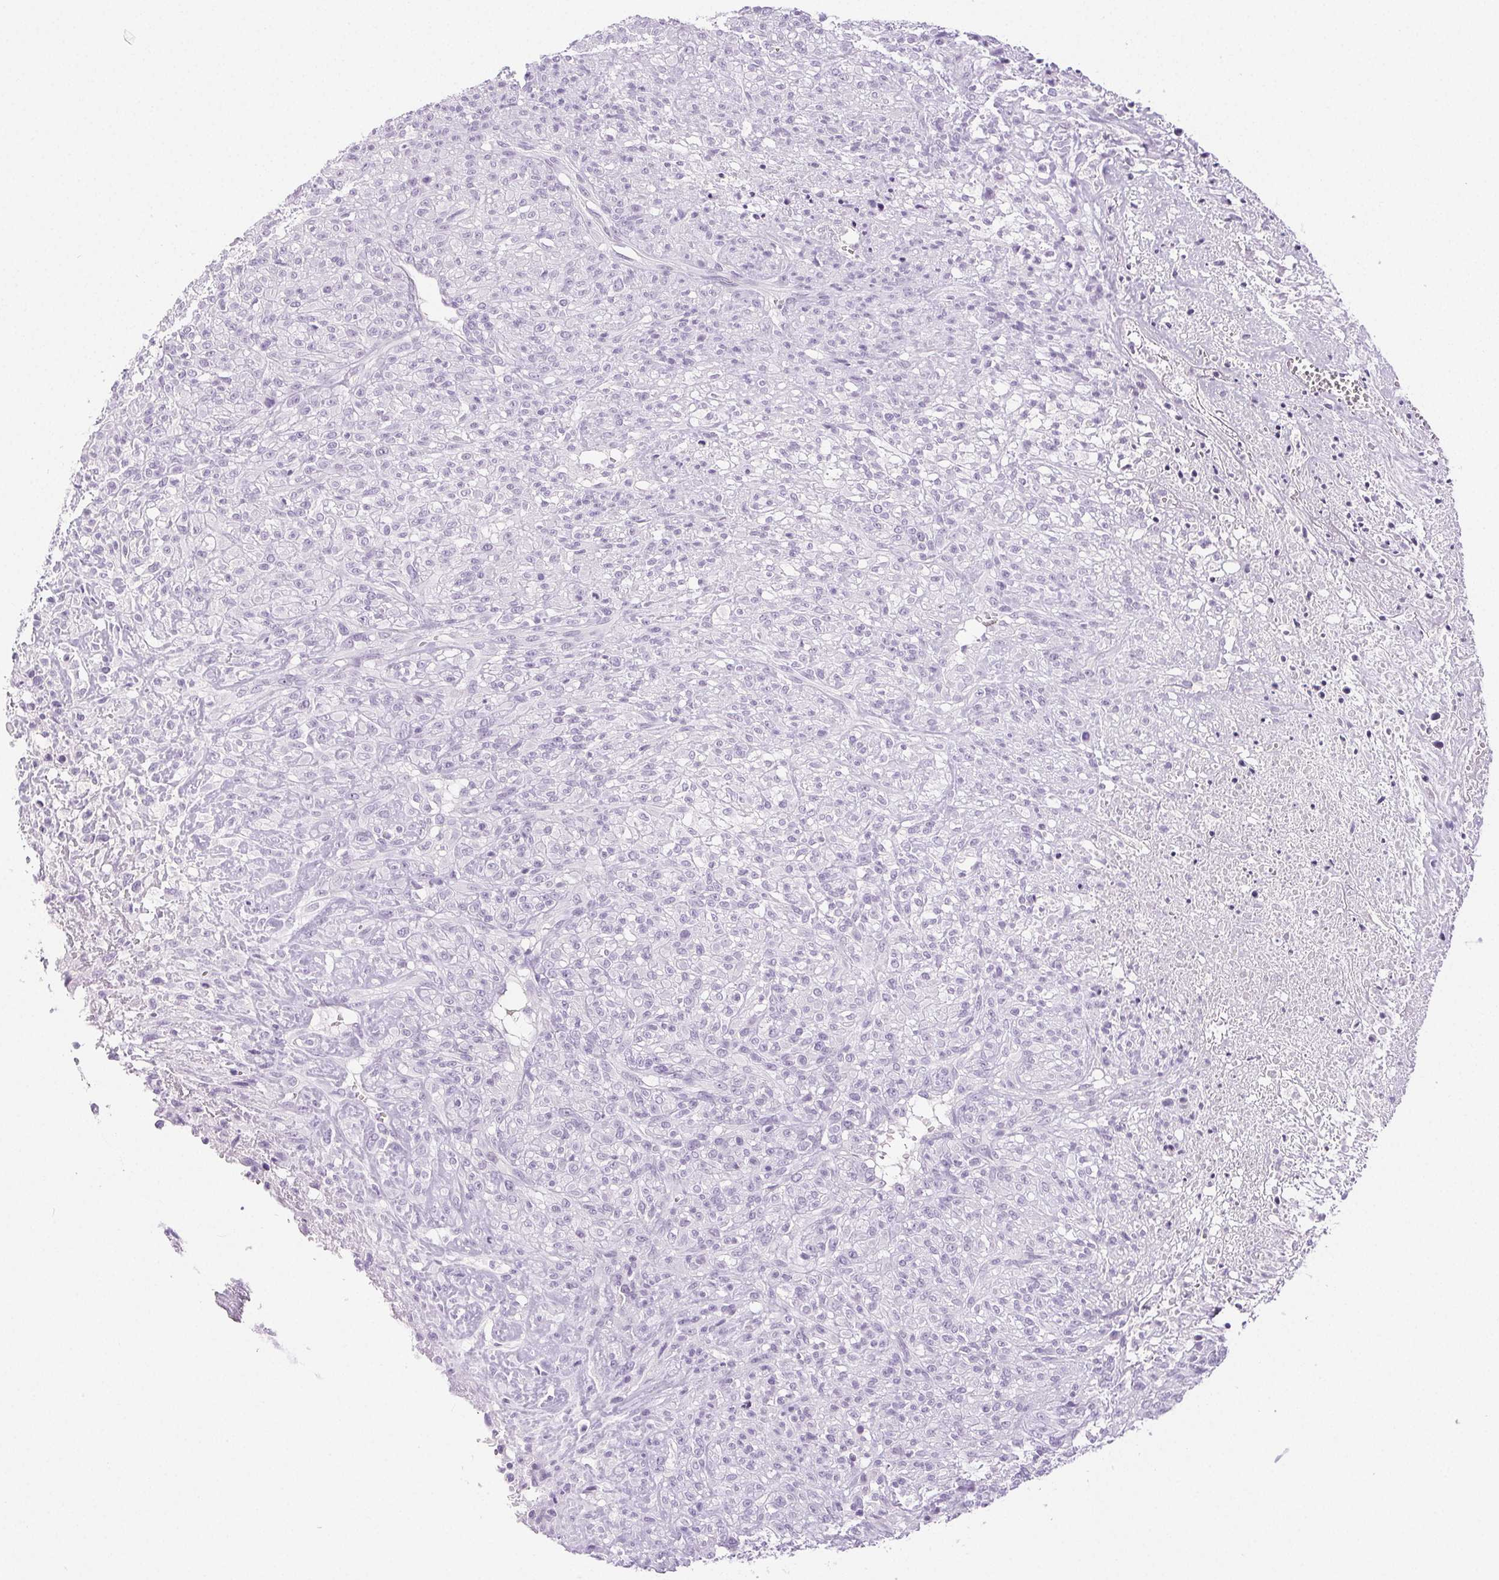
{"staining": {"intensity": "negative", "quantity": "none", "location": "none"}, "tissue": "renal cancer", "cell_type": "Tumor cells", "image_type": "cancer", "snomed": [{"axis": "morphology", "description": "Adenocarcinoma, NOS"}, {"axis": "topography", "description": "Kidney"}], "caption": "Image shows no significant protein expression in tumor cells of renal cancer.", "gene": "PI3", "patient": {"sex": "male", "age": 58}}